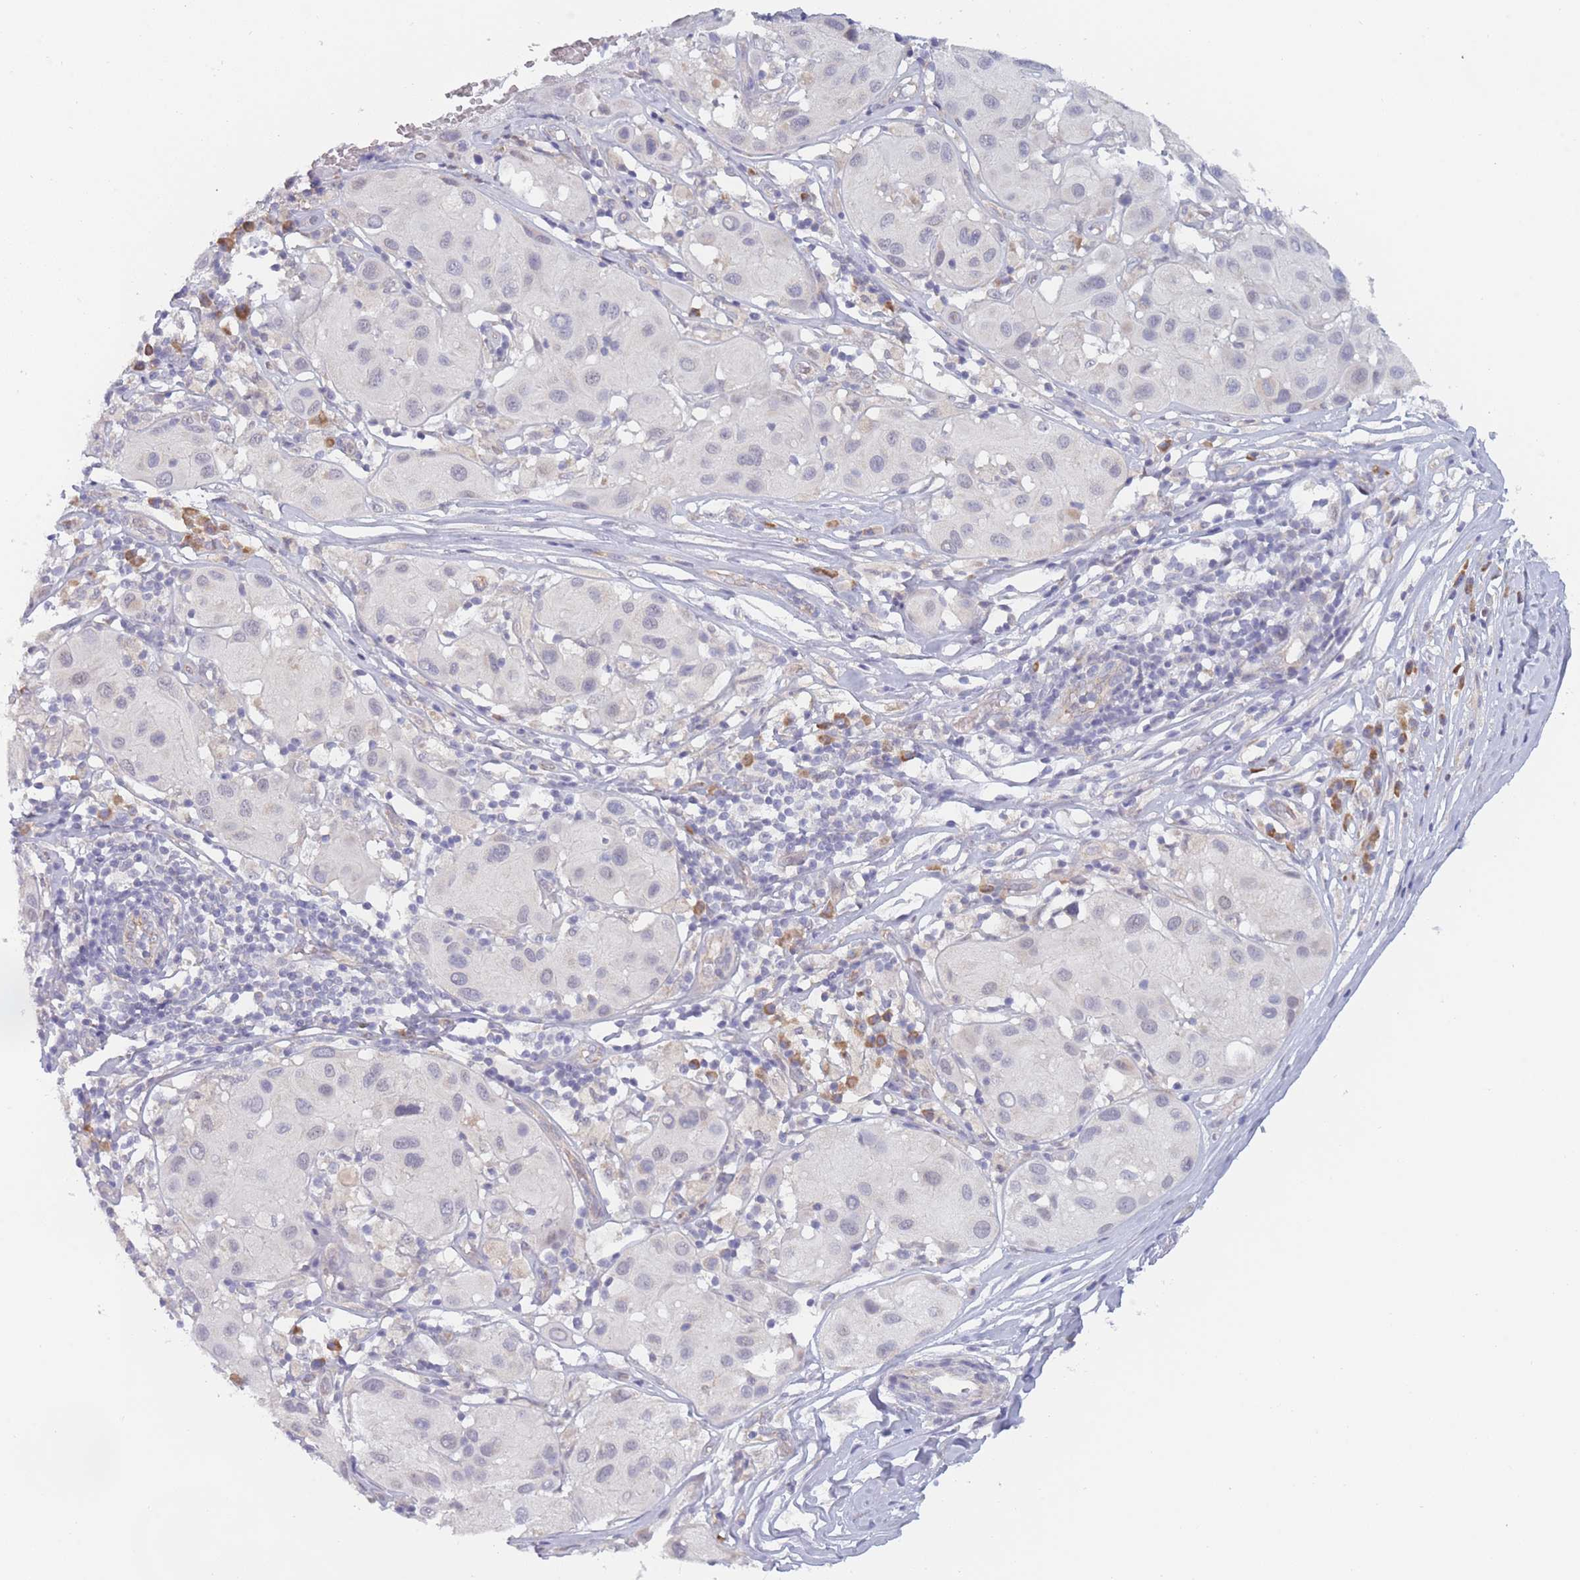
{"staining": {"intensity": "negative", "quantity": "none", "location": "none"}, "tissue": "melanoma", "cell_type": "Tumor cells", "image_type": "cancer", "snomed": [{"axis": "morphology", "description": "Malignant melanoma, Metastatic site"}, {"axis": "topography", "description": "Skin"}], "caption": "This histopathology image is of melanoma stained with IHC to label a protein in brown with the nuclei are counter-stained blue. There is no staining in tumor cells.", "gene": "FAM227B", "patient": {"sex": "male", "age": 41}}